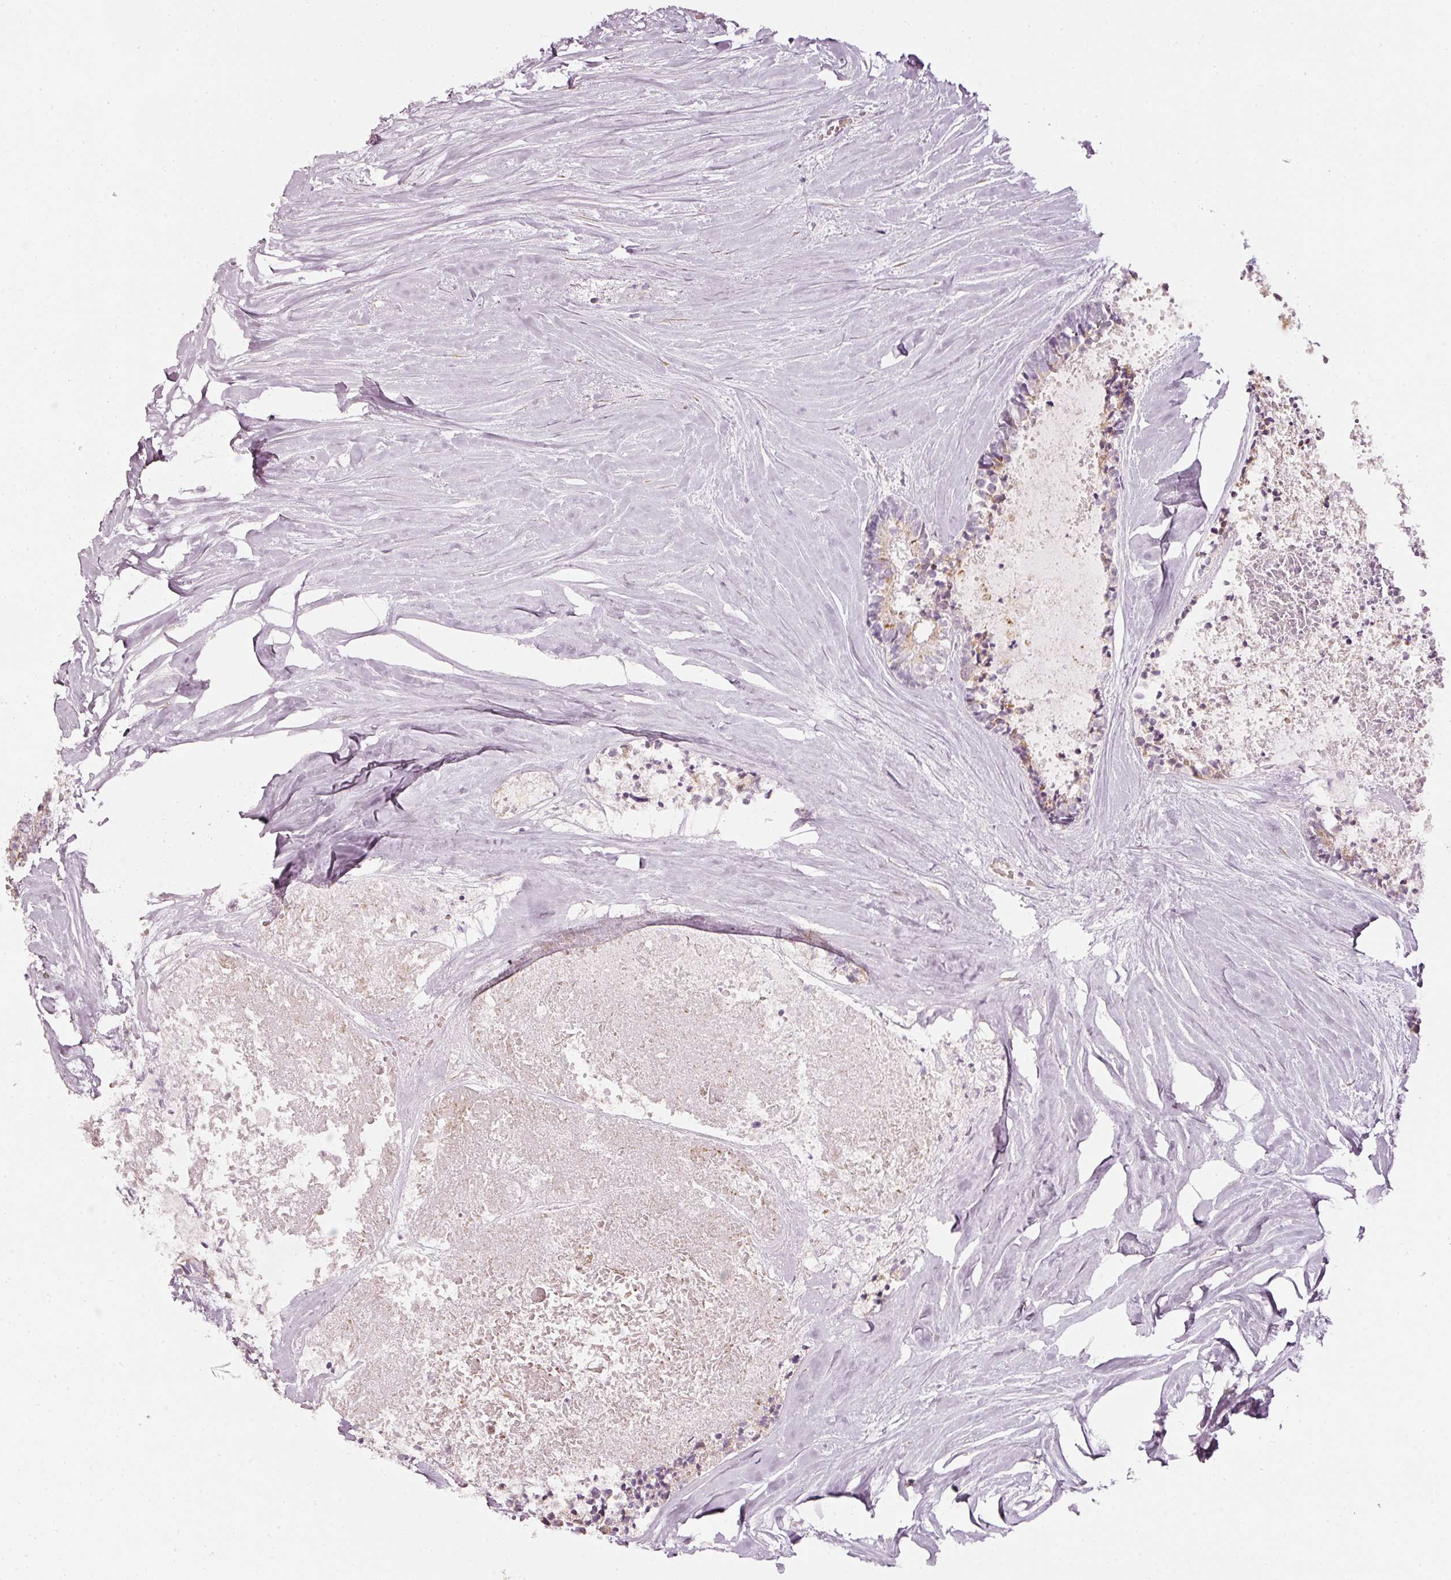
{"staining": {"intensity": "moderate", "quantity": "25%-75%", "location": "cytoplasmic/membranous"}, "tissue": "colorectal cancer", "cell_type": "Tumor cells", "image_type": "cancer", "snomed": [{"axis": "morphology", "description": "Adenocarcinoma, NOS"}, {"axis": "topography", "description": "Colon"}, {"axis": "topography", "description": "Rectum"}], "caption": "Immunohistochemistry (DAB) staining of human adenocarcinoma (colorectal) displays moderate cytoplasmic/membranous protein positivity in approximately 25%-75% of tumor cells.", "gene": "SDF4", "patient": {"sex": "male", "age": 57}}